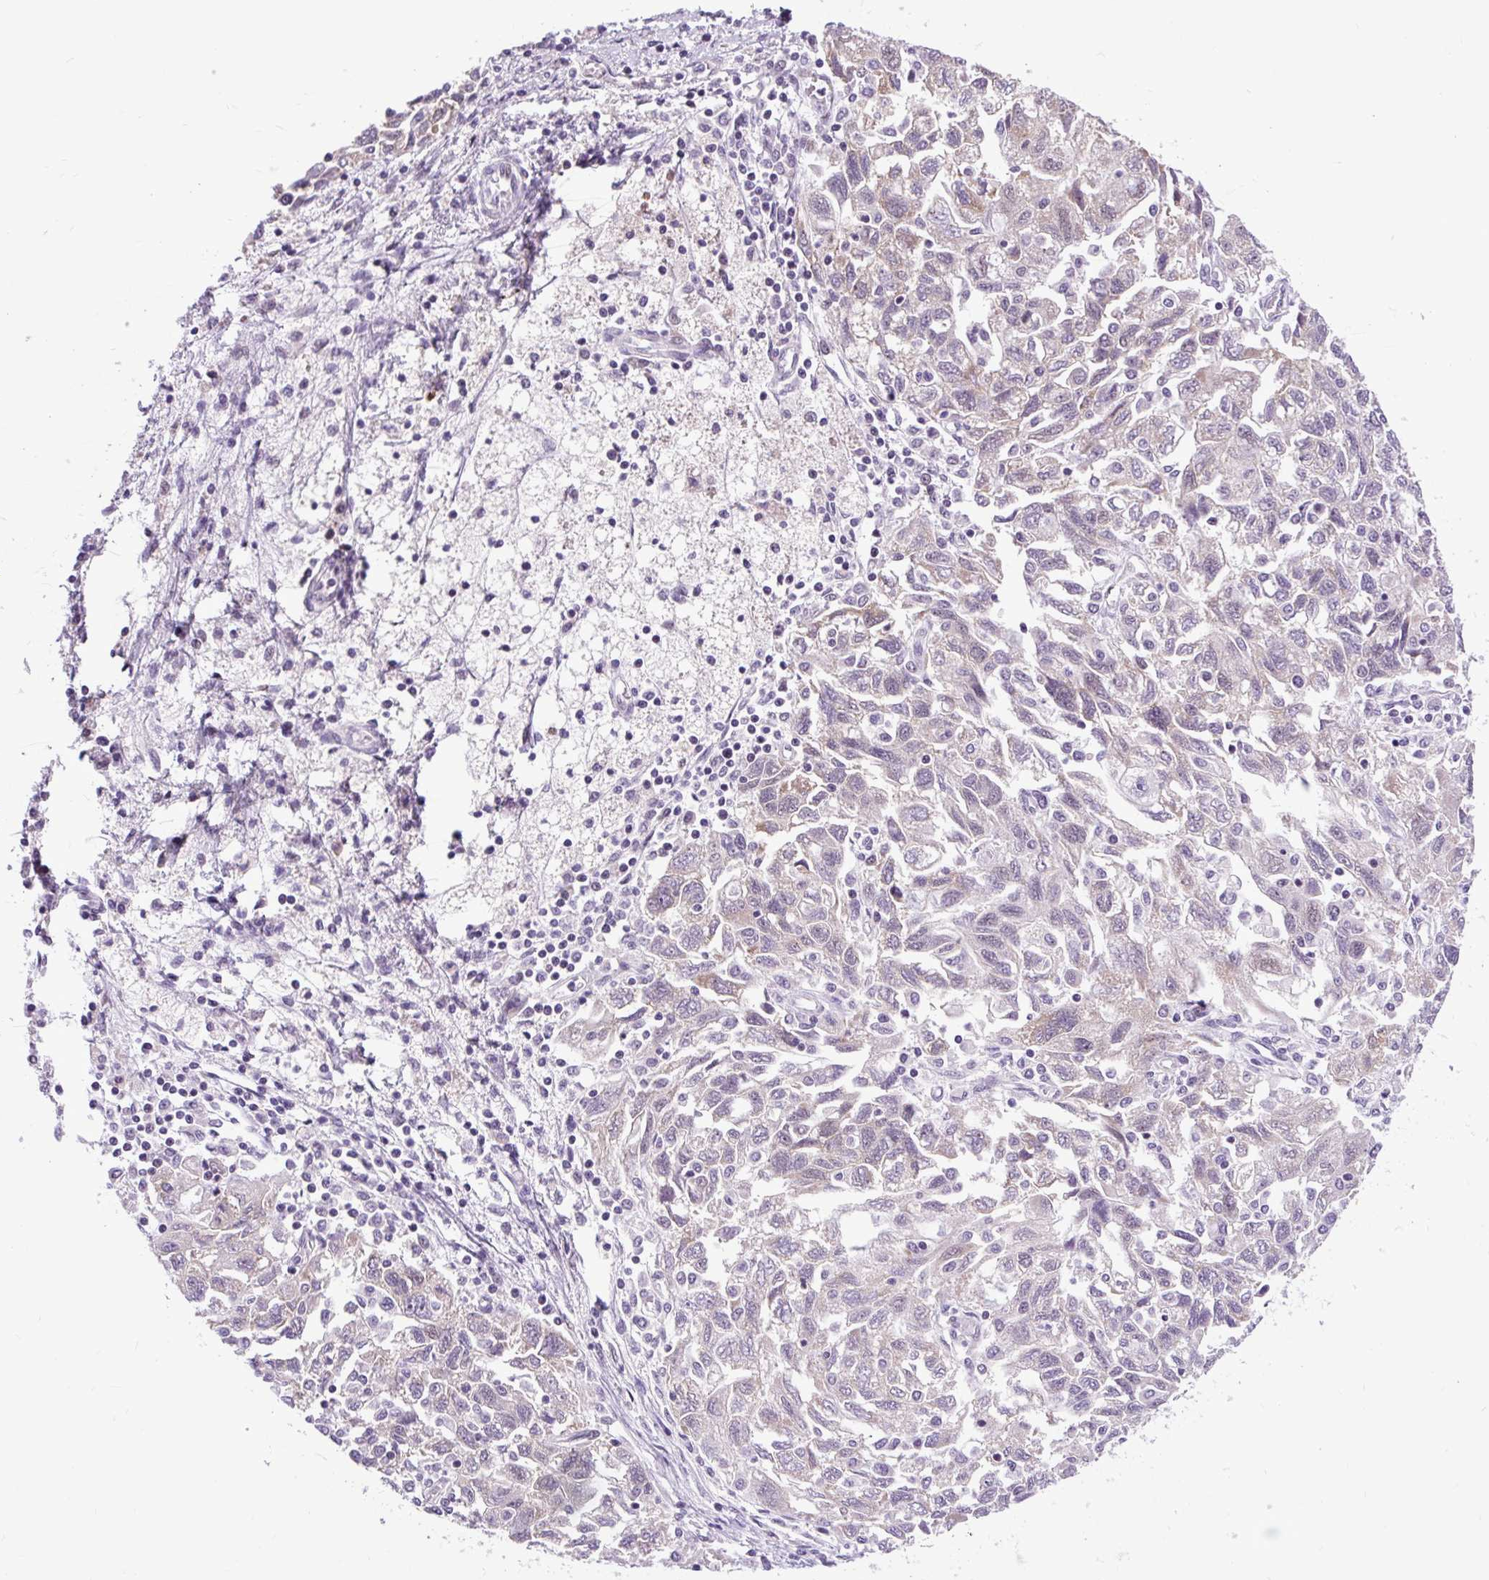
{"staining": {"intensity": "weak", "quantity": "<25%", "location": "nuclear"}, "tissue": "ovarian cancer", "cell_type": "Tumor cells", "image_type": "cancer", "snomed": [{"axis": "morphology", "description": "Carcinoma, NOS"}, {"axis": "morphology", "description": "Cystadenocarcinoma, serous, NOS"}, {"axis": "topography", "description": "Ovary"}], "caption": "DAB (3,3'-diaminobenzidine) immunohistochemical staining of ovarian cancer (carcinoma) exhibits no significant staining in tumor cells.", "gene": "CLK2", "patient": {"sex": "female", "age": 69}}